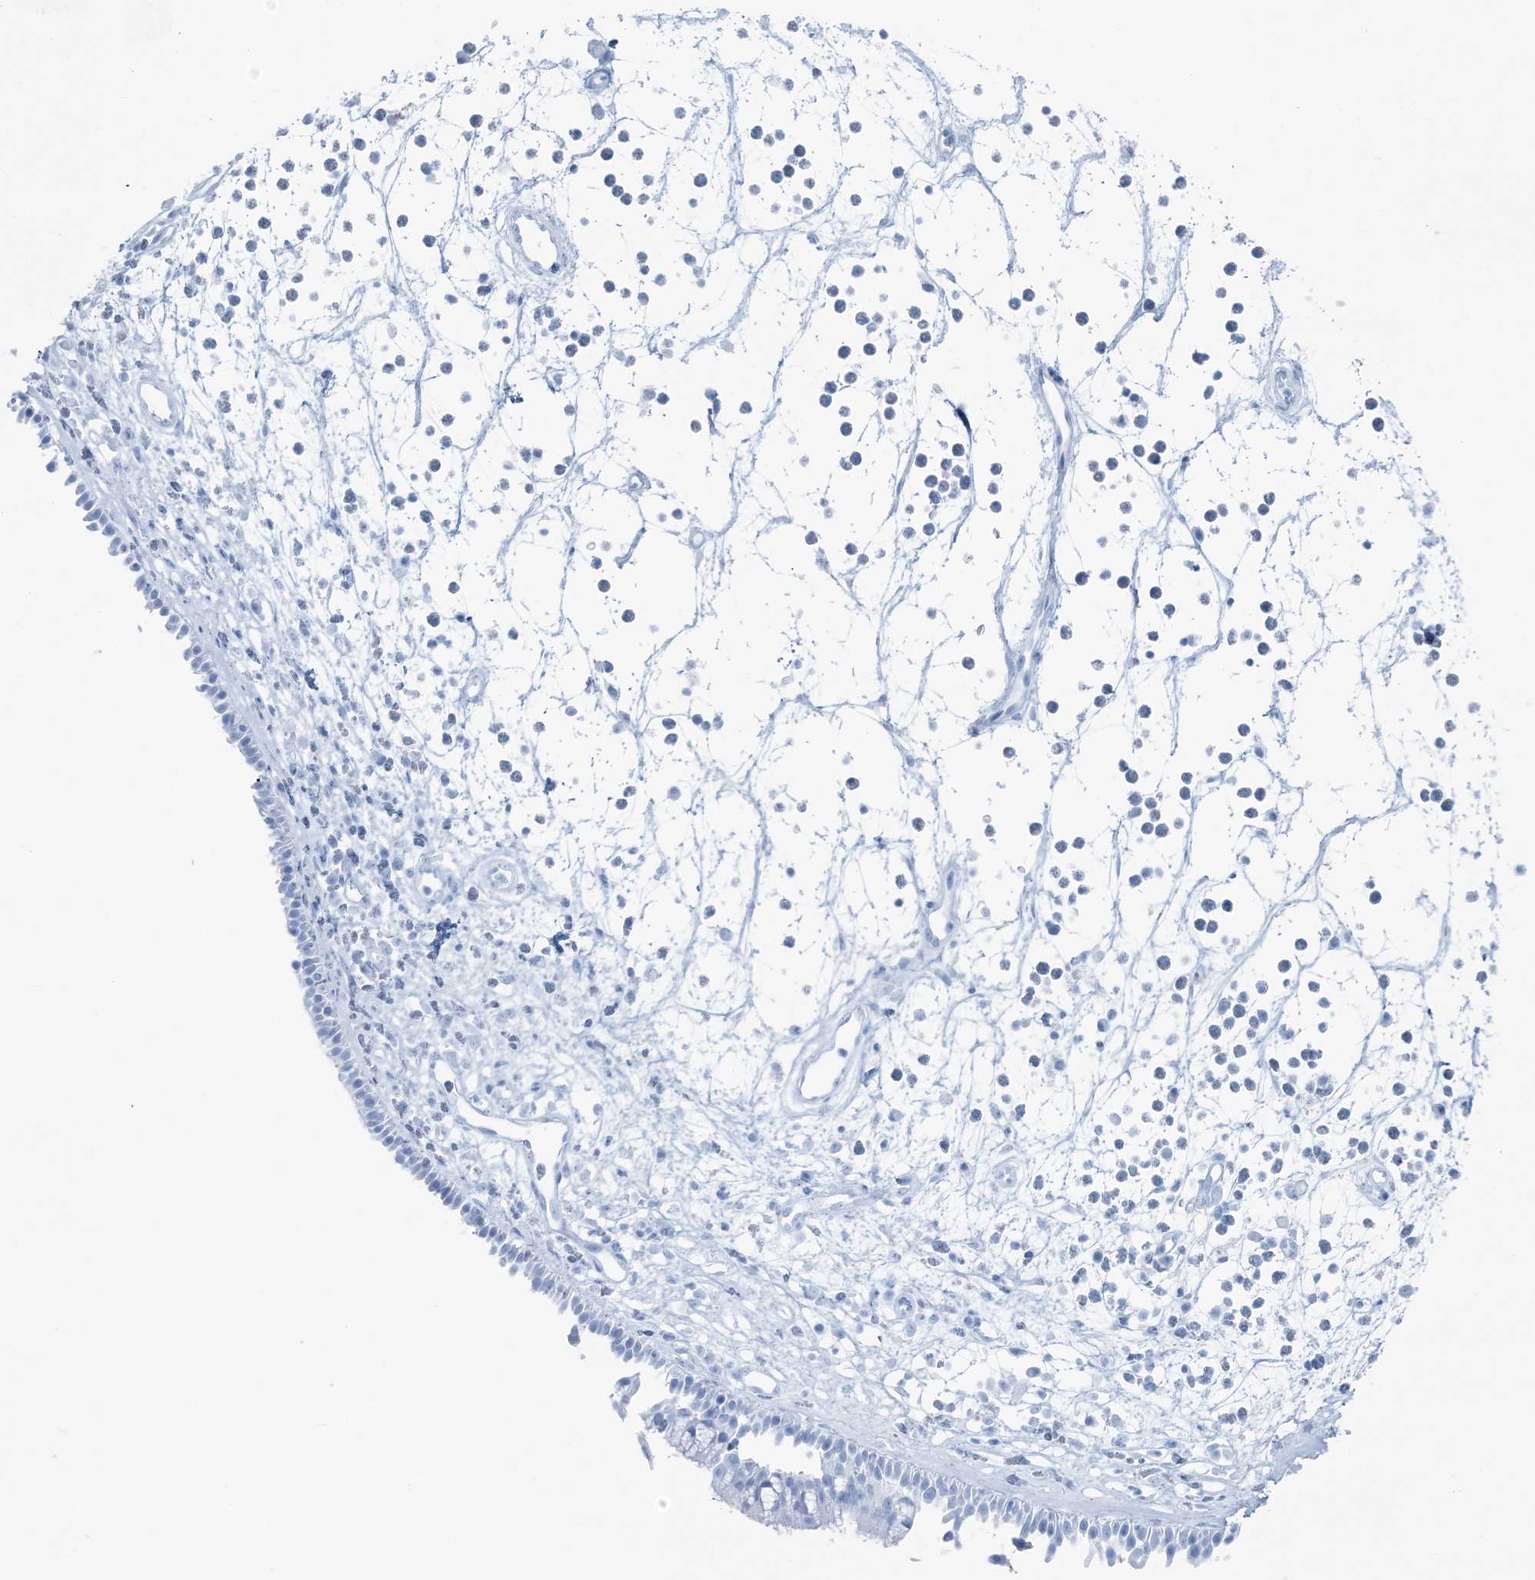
{"staining": {"intensity": "negative", "quantity": "none", "location": "none"}, "tissue": "nasopharynx", "cell_type": "Respiratory epithelial cells", "image_type": "normal", "snomed": [{"axis": "morphology", "description": "Normal tissue, NOS"}, {"axis": "morphology", "description": "Inflammation, NOS"}, {"axis": "morphology", "description": "Malignant melanoma, Metastatic site"}, {"axis": "topography", "description": "Nasopharynx"}], "caption": "Immunohistochemistry of benign human nasopharynx demonstrates no staining in respiratory epithelial cells.", "gene": "SNX2", "patient": {"sex": "male", "age": 70}}